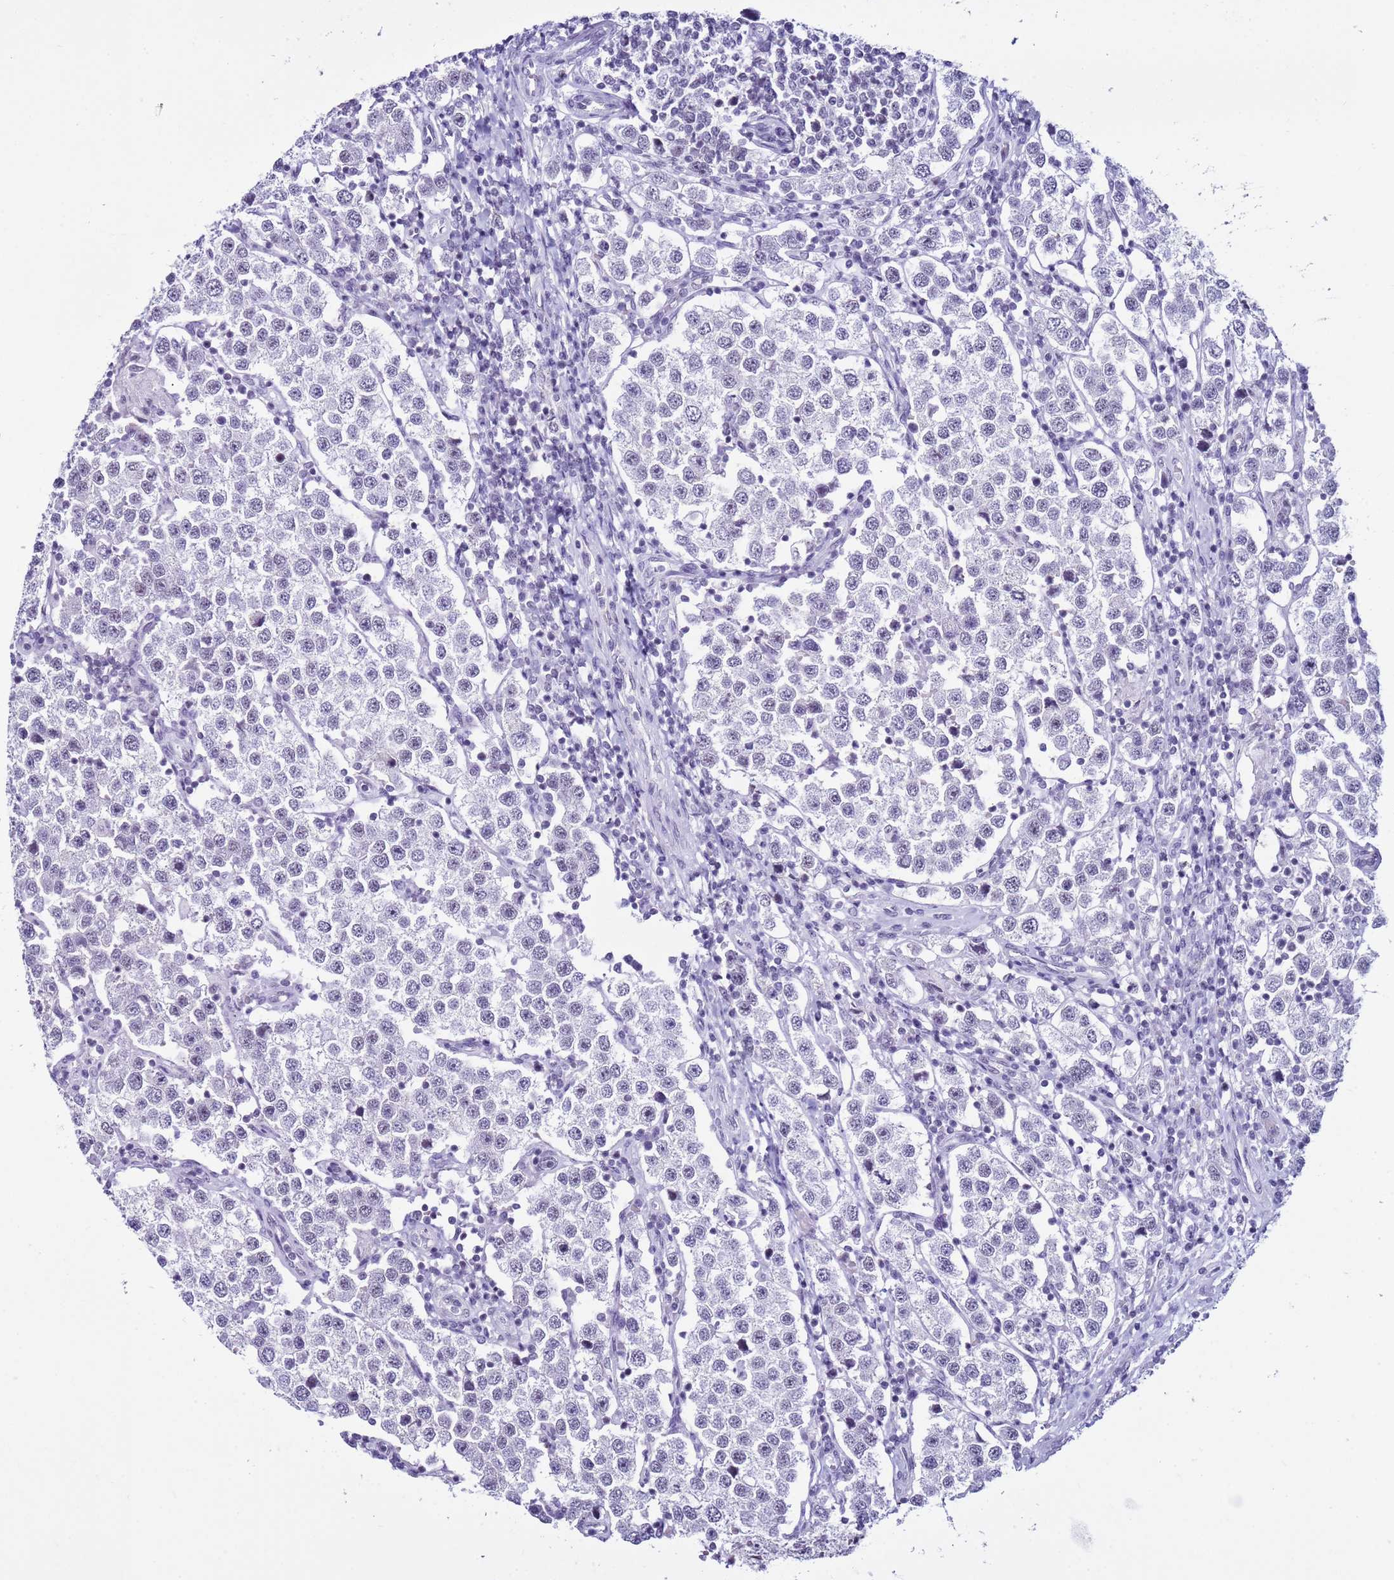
{"staining": {"intensity": "negative", "quantity": "none", "location": "none"}, "tissue": "testis cancer", "cell_type": "Tumor cells", "image_type": "cancer", "snomed": [{"axis": "morphology", "description": "Seminoma, NOS"}, {"axis": "topography", "description": "Testis"}], "caption": "An immunohistochemistry micrograph of testis cancer (seminoma) is shown. There is no staining in tumor cells of testis cancer (seminoma).", "gene": "DHX15", "patient": {"sex": "male", "age": 37}}